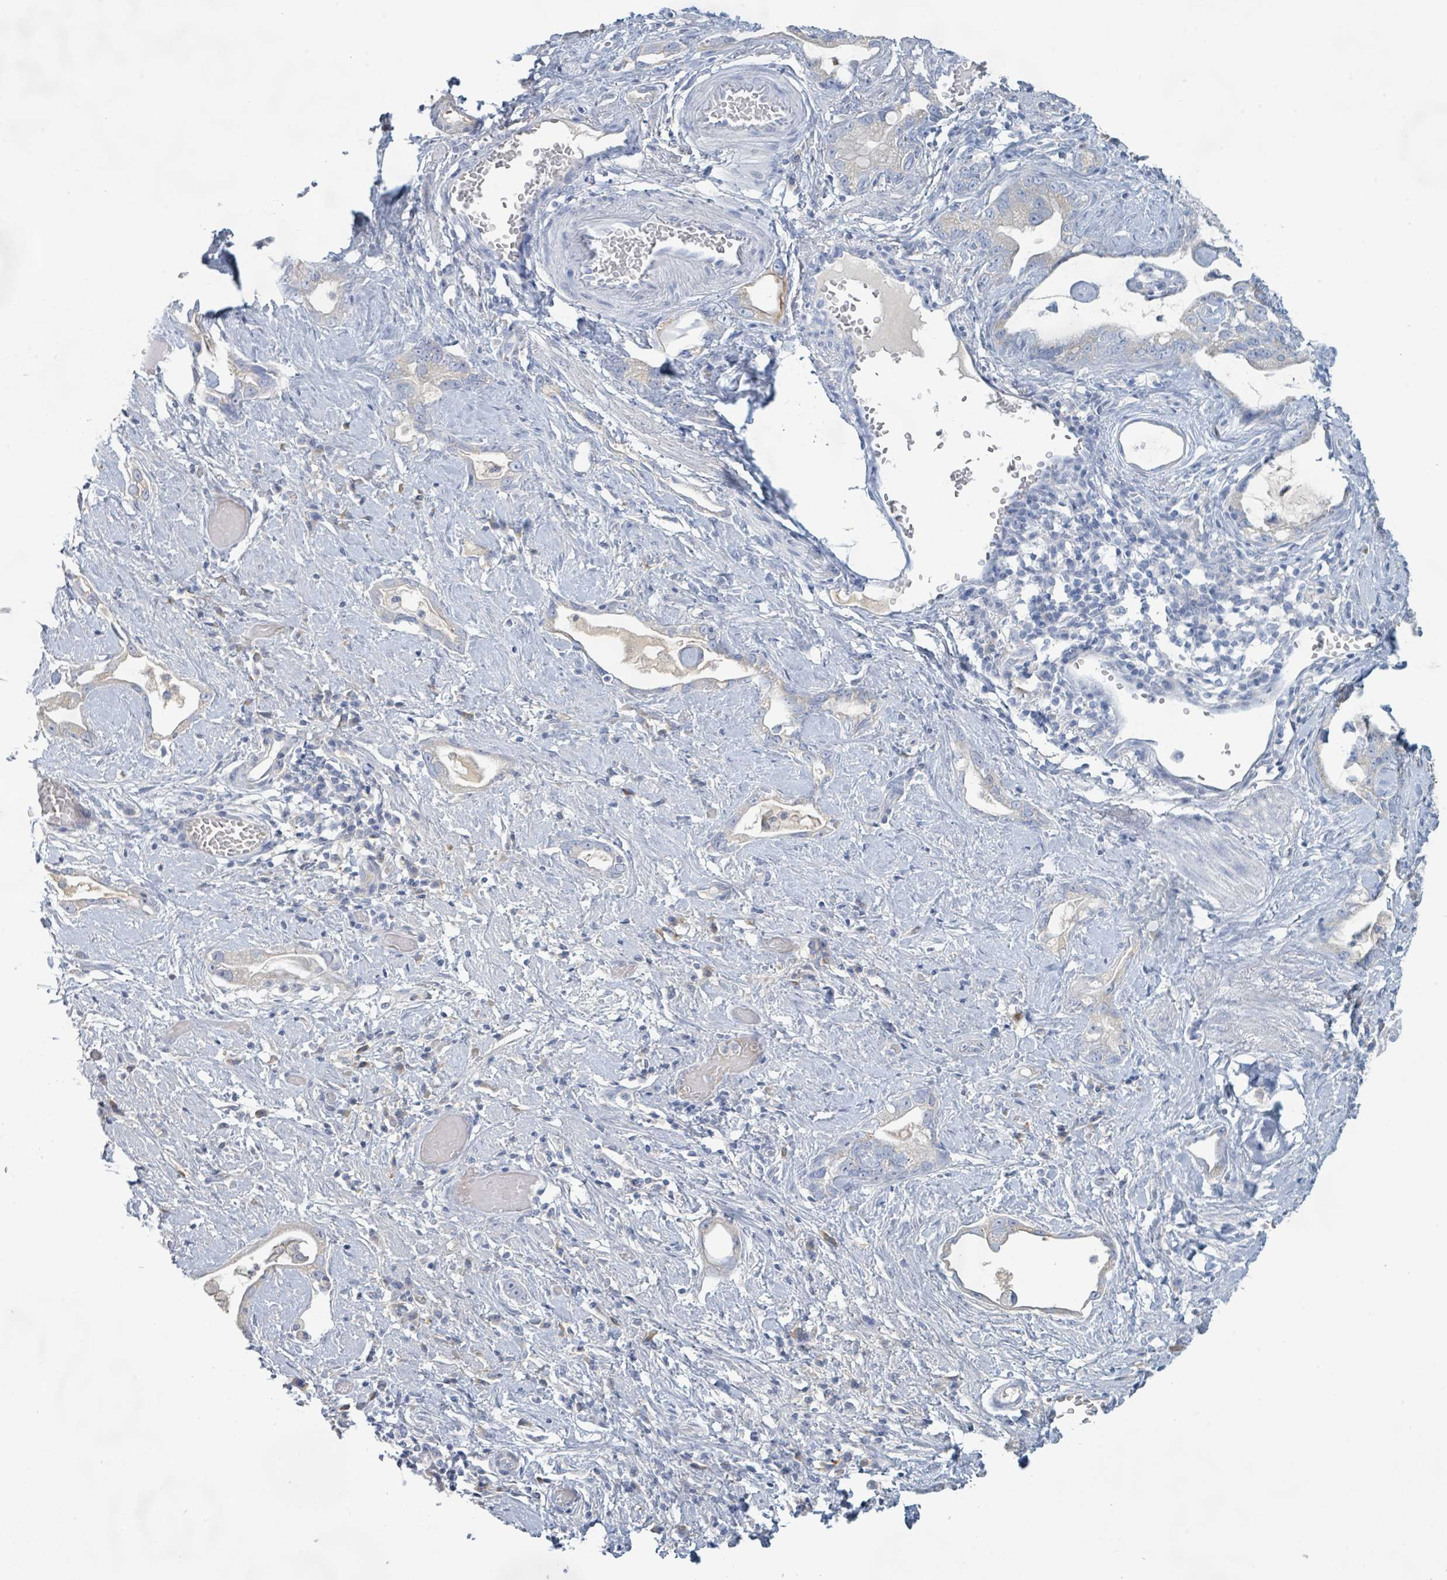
{"staining": {"intensity": "negative", "quantity": "none", "location": "none"}, "tissue": "stomach cancer", "cell_type": "Tumor cells", "image_type": "cancer", "snomed": [{"axis": "morphology", "description": "Adenocarcinoma, NOS"}, {"axis": "topography", "description": "Stomach"}], "caption": "The image exhibits no staining of tumor cells in stomach adenocarcinoma.", "gene": "PGA3", "patient": {"sex": "male", "age": 55}}